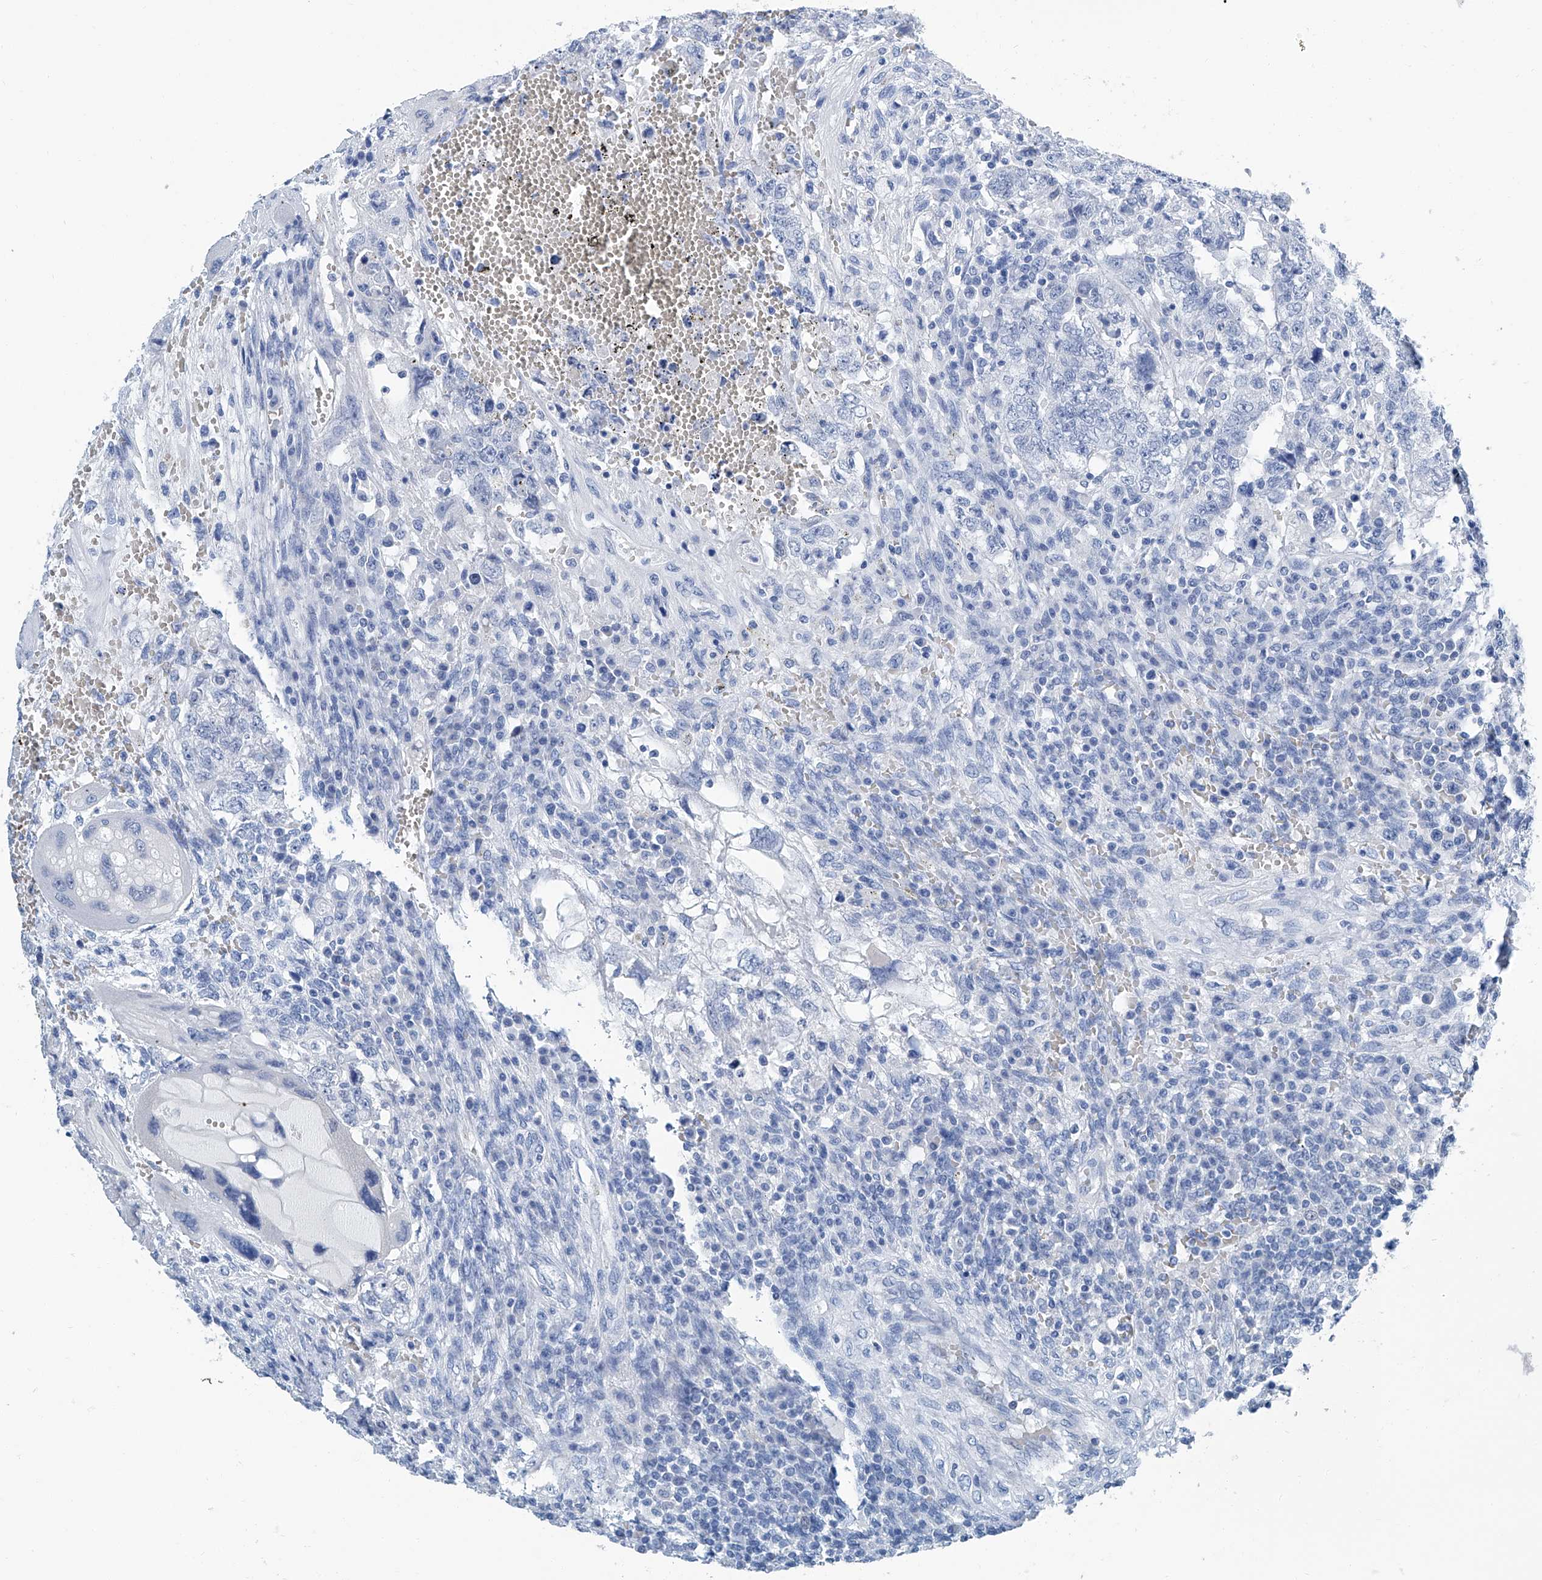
{"staining": {"intensity": "negative", "quantity": "none", "location": "none"}, "tissue": "testis cancer", "cell_type": "Tumor cells", "image_type": "cancer", "snomed": [{"axis": "morphology", "description": "Carcinoma, Embryonal, NOS"}, {"axis": "topography", "description": "Testis"}], "caption": "IHC histopathology image of human testis cancer stained for a protein (brown), which shows no expression in tumor cells.", "gene": "CYP2A7", "patient": {"sex": "male", "age": 26}}